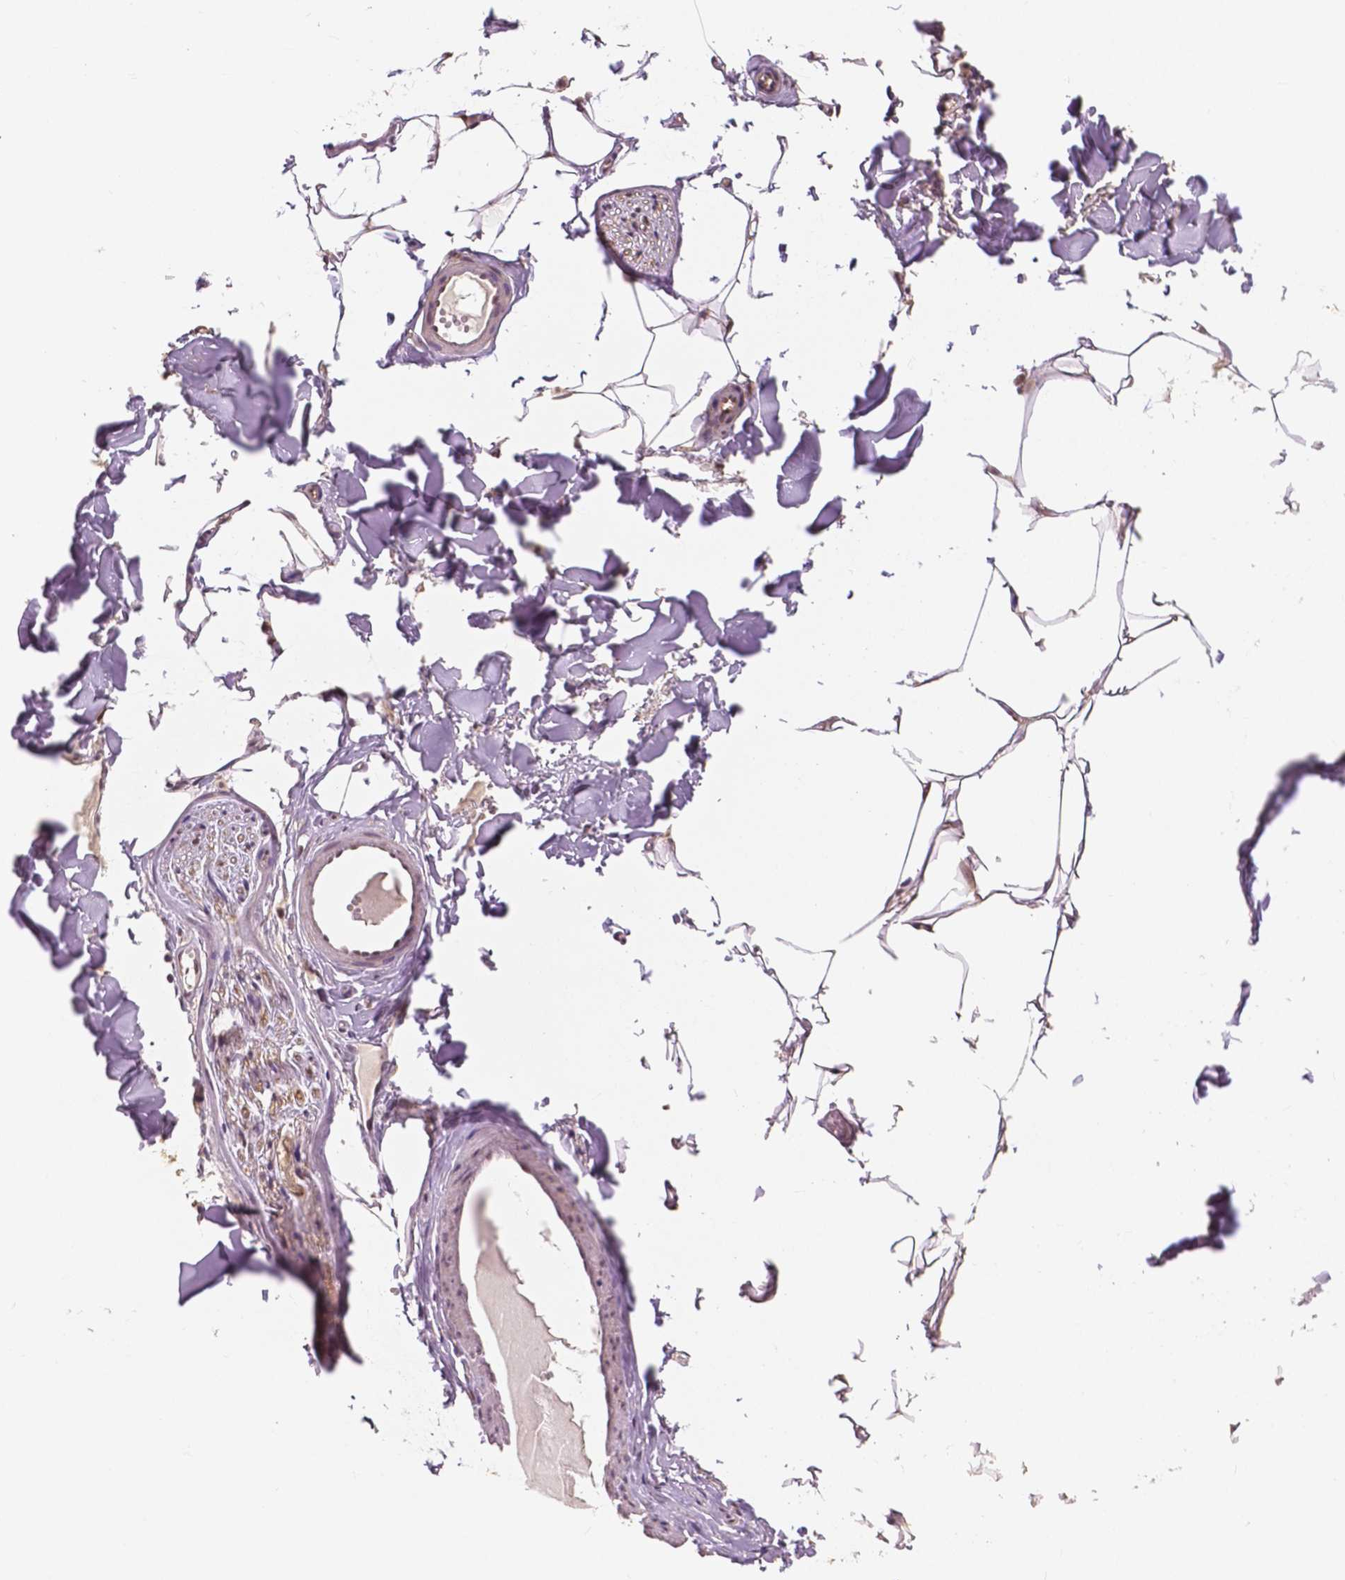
{"staining": {"intensity": "moderate", "quantity": "<25%", "location": "cytoplasmic/membranous"}, "tissue": "adipose tissue", "cell_type": "Adipocytes", "image_type": "normal", "snomed": [{"axis": "morphology", "description": "Normal tissue, NOS"}, {"axis": "topography", "description": "Skin"}, {"axis": "topography", "description": "Peripheral nerve tissue"}], "caption": "Adipocytes show low levels of moderate cytoplasmic/membranous expression in about <25% of cells in unremarkable adipose tissue. (DAB IHC, brown staining for protein, blue staining for nuclei).", "gene": "MAP1LC3B", "patient": {"sex": "female", "age": 45}}